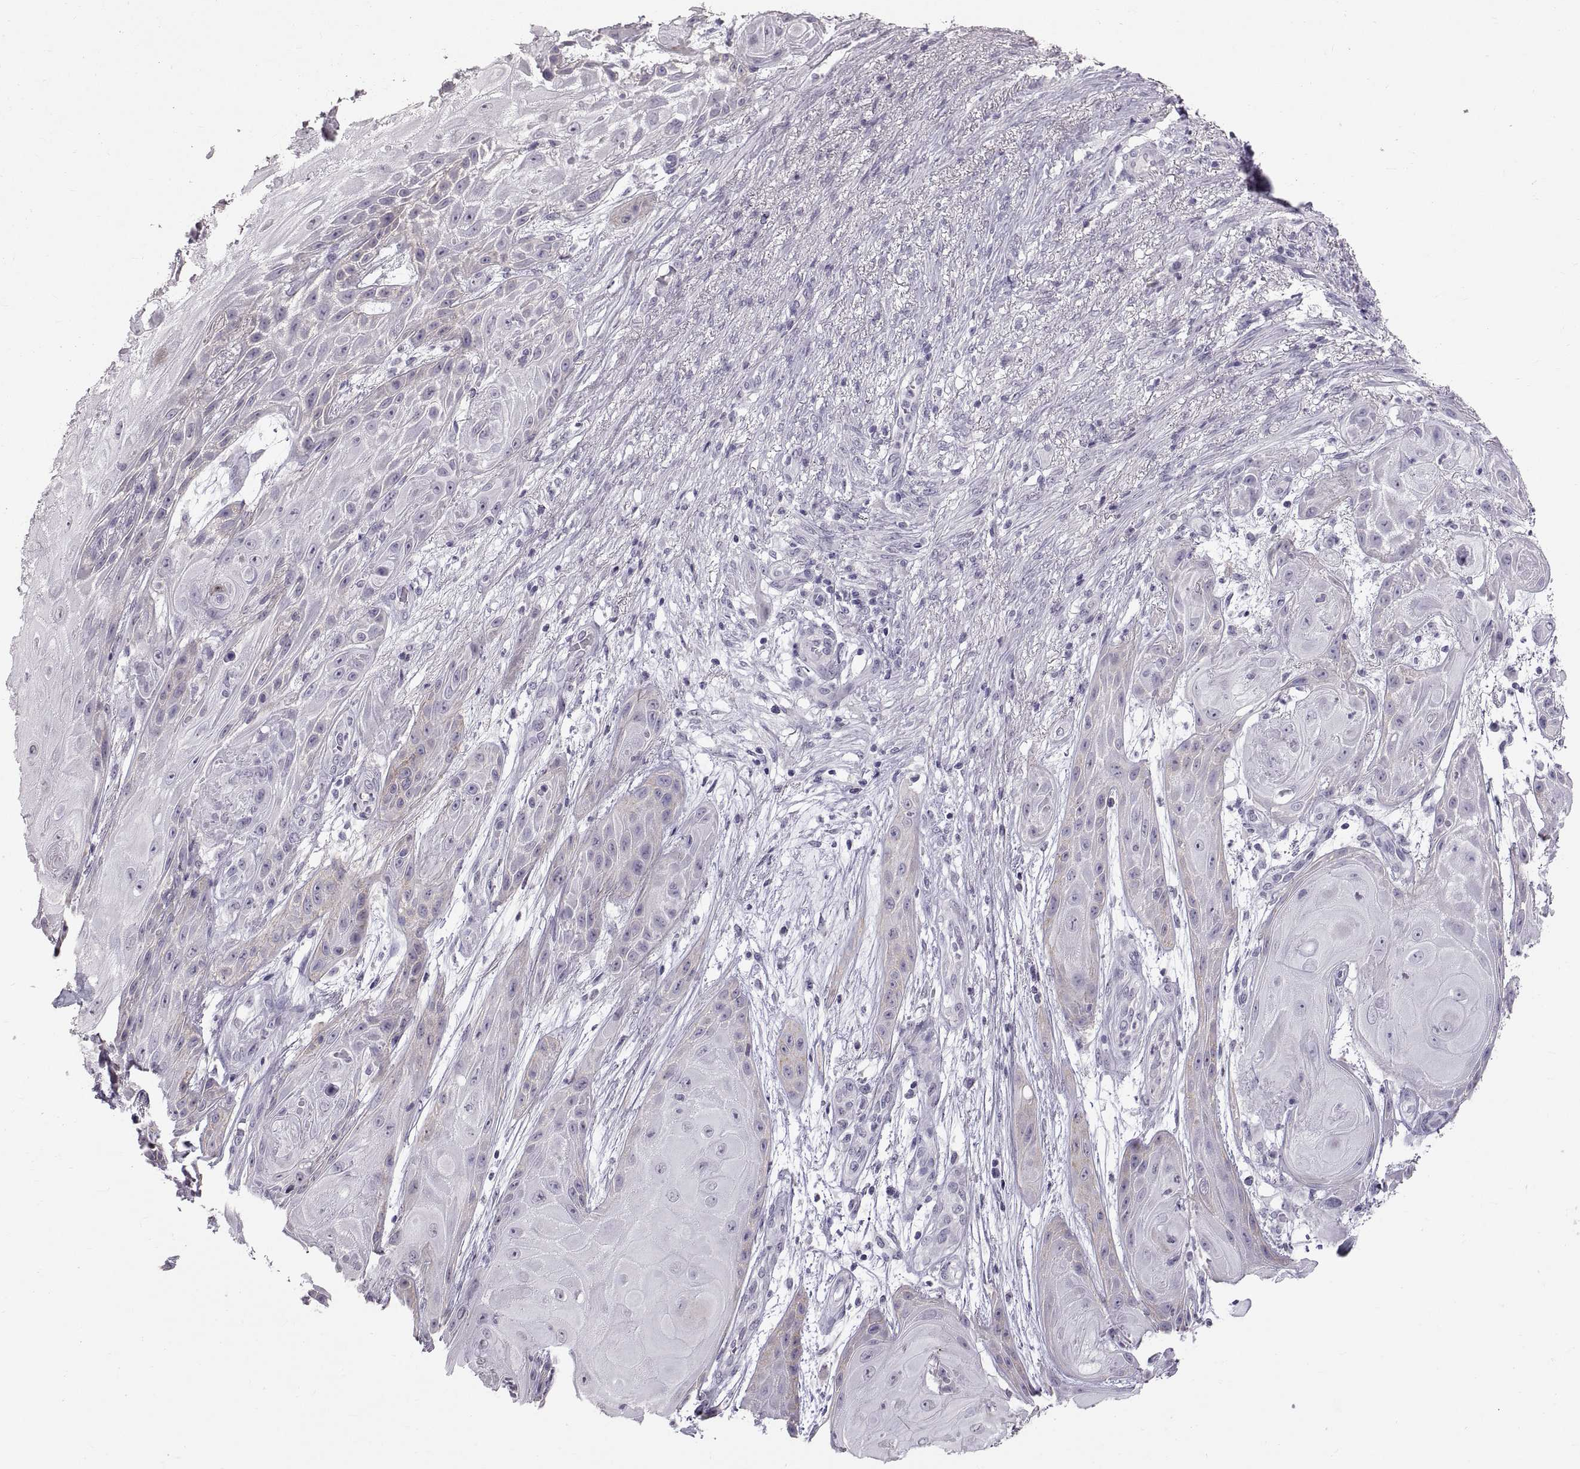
{"staining": {"intensity": "negative", "quantity": "none", "location": "none"}, "tissue": "skin cancer", "cell_type": "Tumor cells", "image_type": "cancer", "snomed": [{"axis": "morphology", "description": "Squamous cell carcinoma, NOS"}, {"axis": "topography", "description": "Skin"}], "caption": "Tumor cells show no significant staining in skin cancer (squamous cell carcinoma). (DAB IHC visualized using brightfield microscopy, high magnification).", "gene": "SPACDR", "patient": {"sex": "male", "age": 62}}